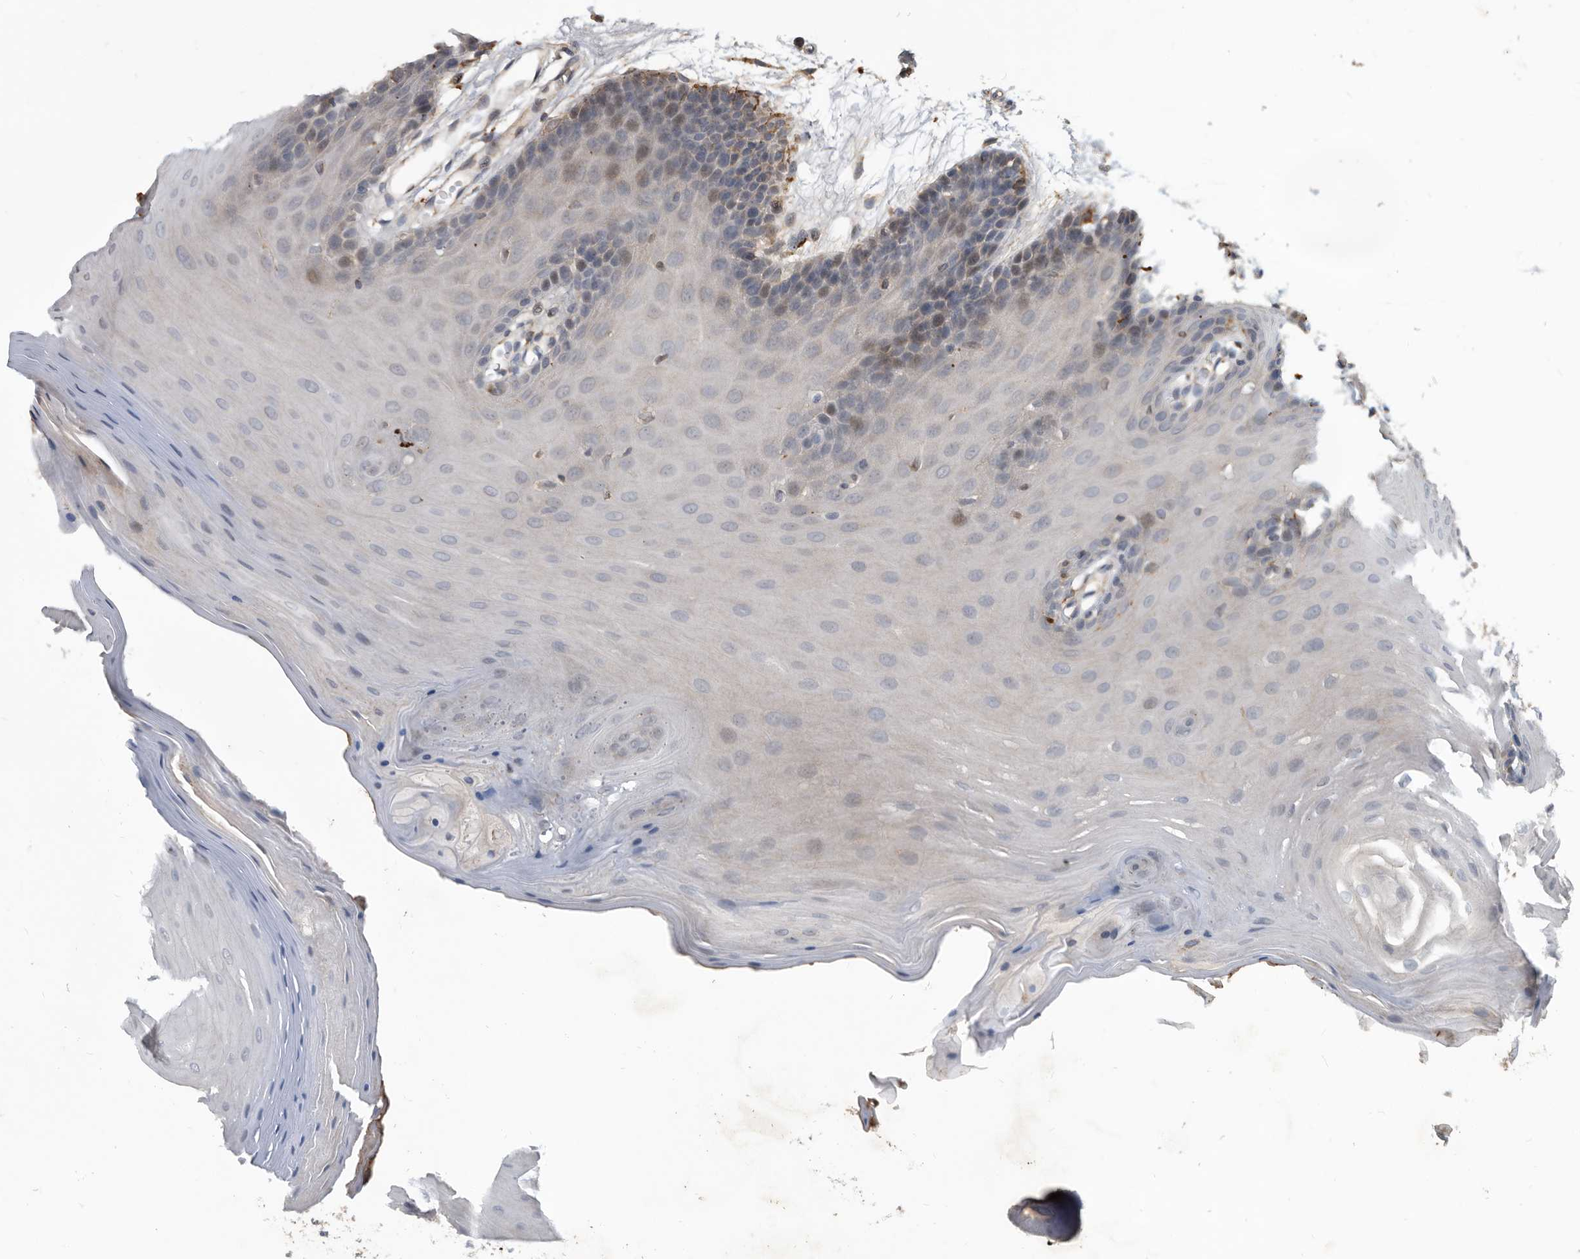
{"staining": {"intensity": "weak", "quantity": "<25%", "location": "cytoplasmic/membranous,nuclear"}, "tissue": "oral mucosa", "cell_type": "Squamous epithelial cells", "image_type": "normal", "snomed": [{"axis": "morphology", "description": "Normal tissue, NOS"}, {"axis": "morphology", "description": "Squamous cell carcinoma, NOS"}, {"axis": "topography", "description": "Skeletal muscle"}, {"axis": "topography", "description": "Oral tissue"}, {"axis": "topography", "description": "Salivary gland"}, {"axis": "topography", "description": "Head-Neck"}], "caption": "Immunohistochemistry (IHC) image of unremarkable oral mucosa: human oral mucosa stained with DAB demonstrates no significant protein positivity in squamous epithelial cells. (DAB IHC with hematoxylin counter stain).", "gene": "PI15", "patient": {"sex": "male", "age": 54}}